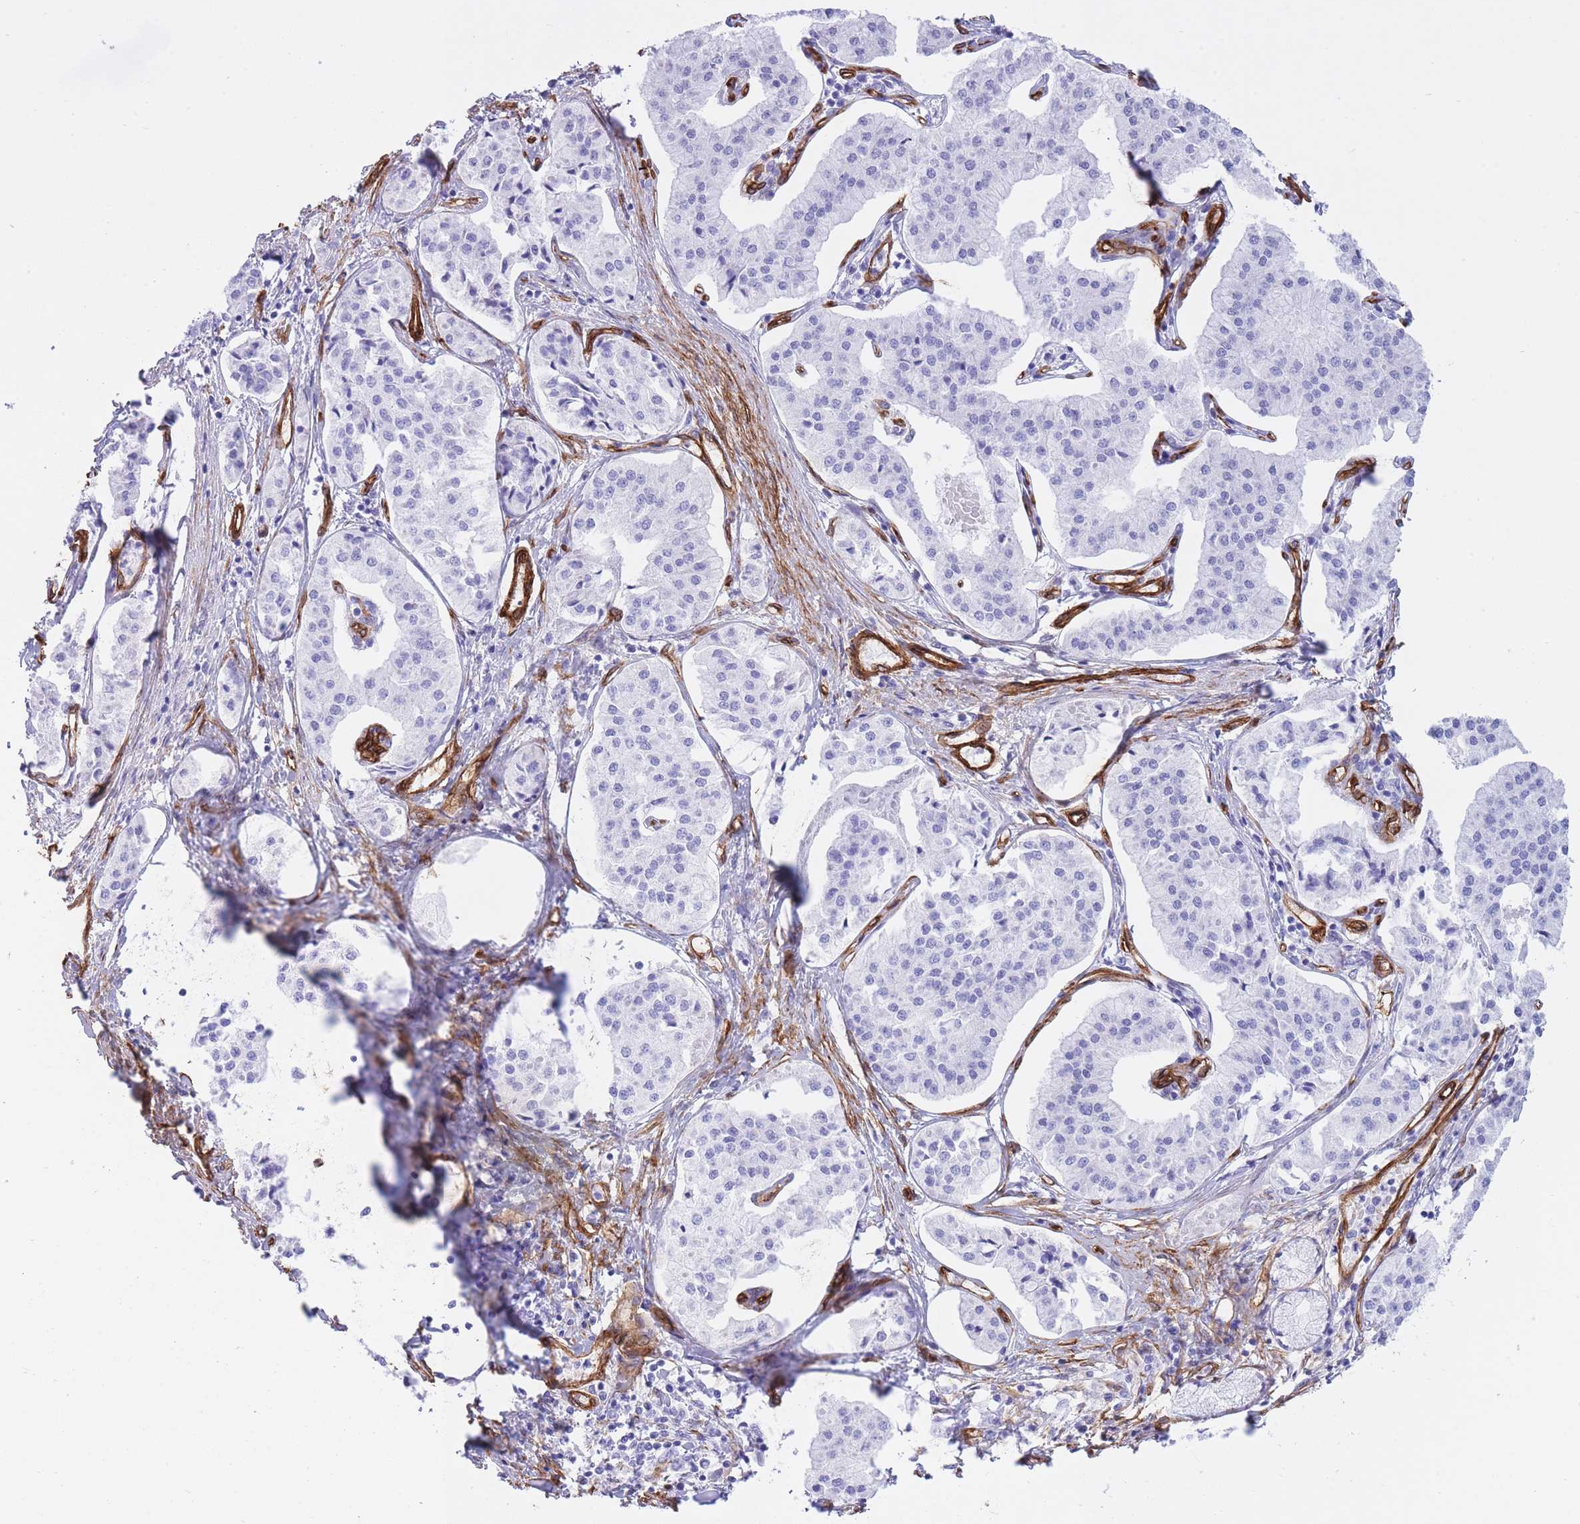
{"staining": {"intensity": "negative", "quantity": "none", "location": "none"}, "tissue": "pancreatic cancer", "cell_type": "Tumor cells", "image_type": "cancer", "snomed": [{"axis": "morphology", "description": "Adenocarcinoma, NOS"}, {"axis": "topography", "description": "Pancreas"}], "caption": "This is an immunohistochemistry histopathology image of pancreatic cancer. There is no staining in tumor cells.", "gene": "CAVIN1", "patient": {"sex": "female", "age": 50}}